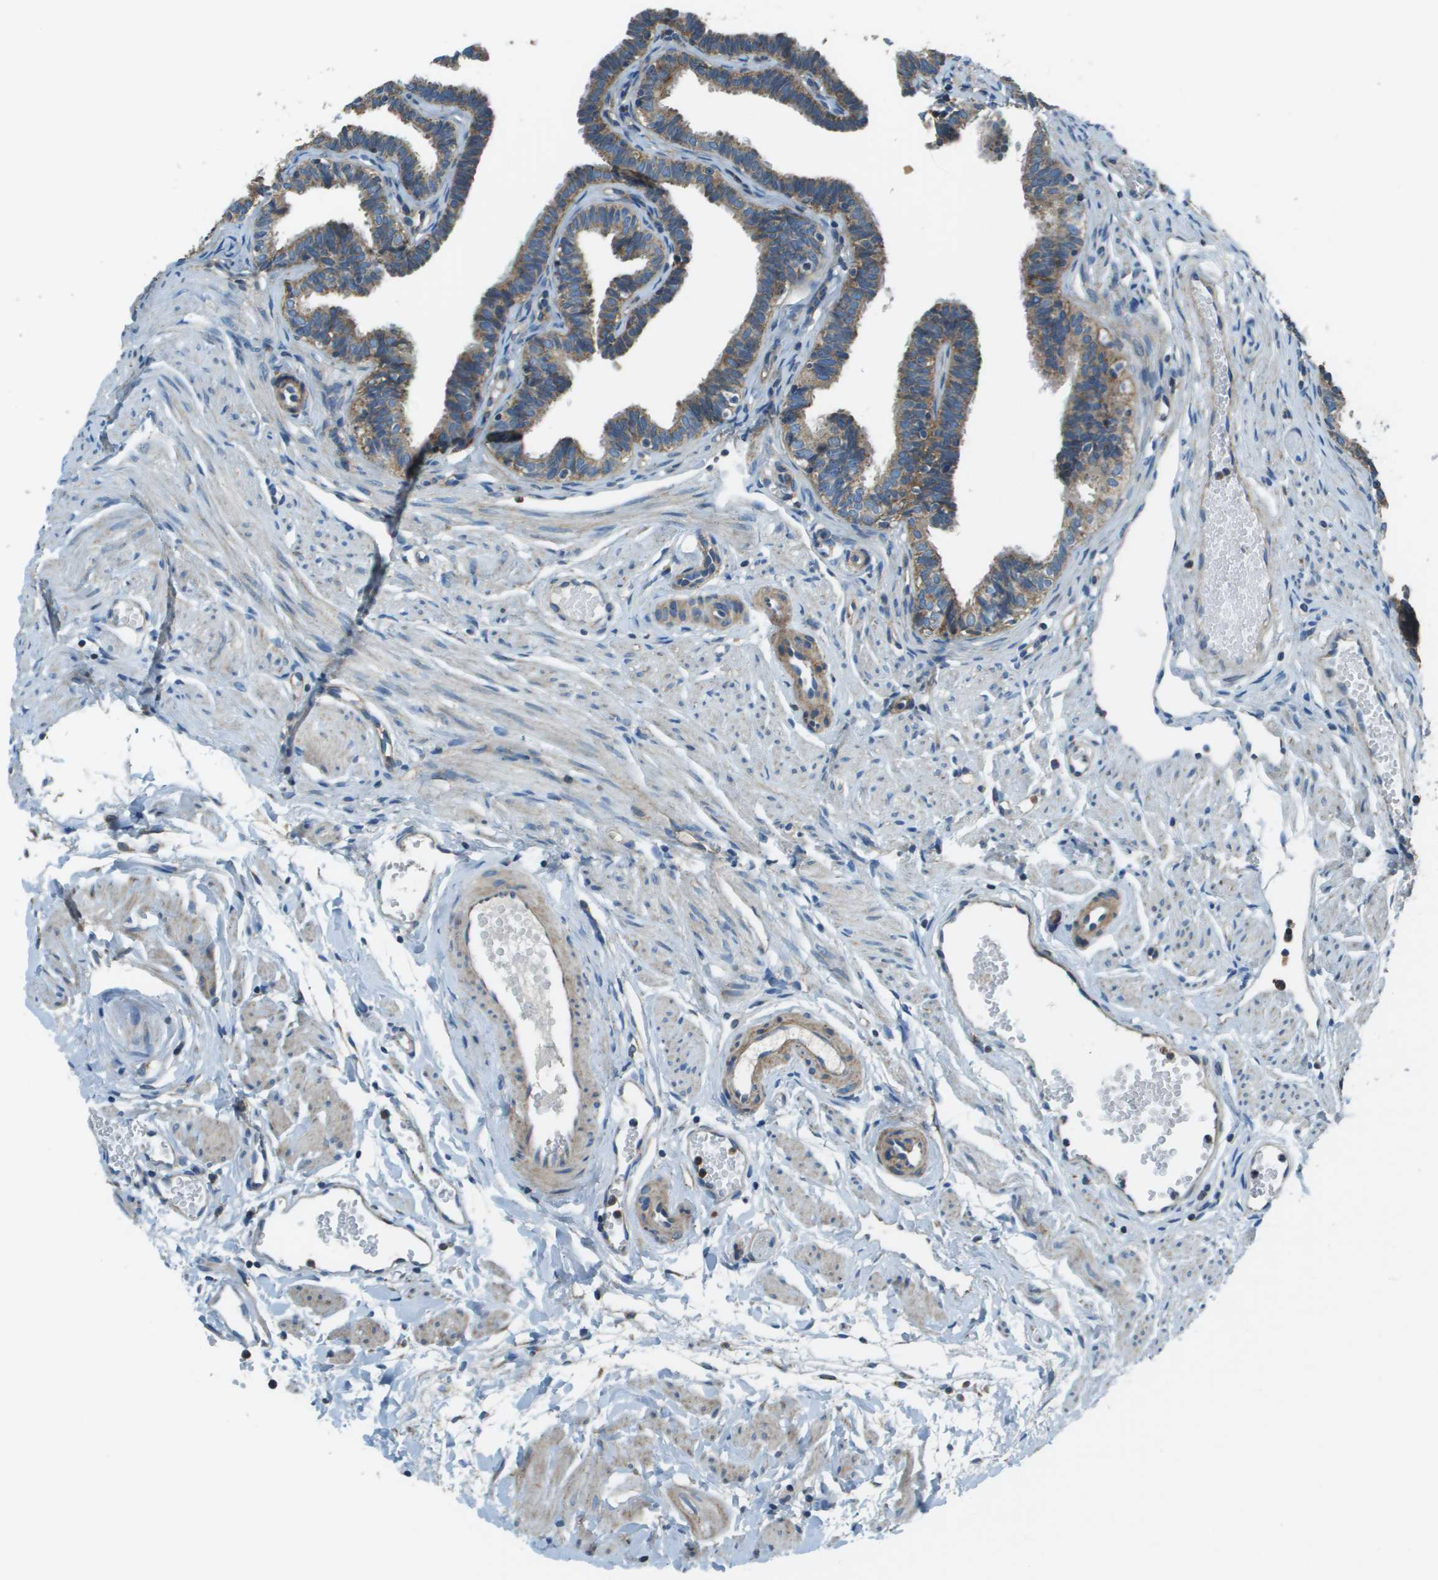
{"staining": {"intensity": "moderate", "quantity": ">75%", "location": "cytoplasmic/membranous"}, "tissue": "fallopian tube", "cell_type": "Glandular cells", "image_type": "normal", "snomed": [{"axis": "morphology", "description": "Normal tissue, NOS"}, {"axis": "topography", "description": "Fallopian tube"}, {"axis": "topography", "description": "Ovary"}], "caption": "Immunohistochemical staining of unremarkable human fallopian tube demonstrates moderate cytoplasmic/membranous protein positivity in about >75% of glandular cells. (DAB (3,3'-diaminobenzidine) IHC with brightfield microscopy, high magnification).", "gene": "TMEM51", "patient": {"sex": "female", "age": 23}}